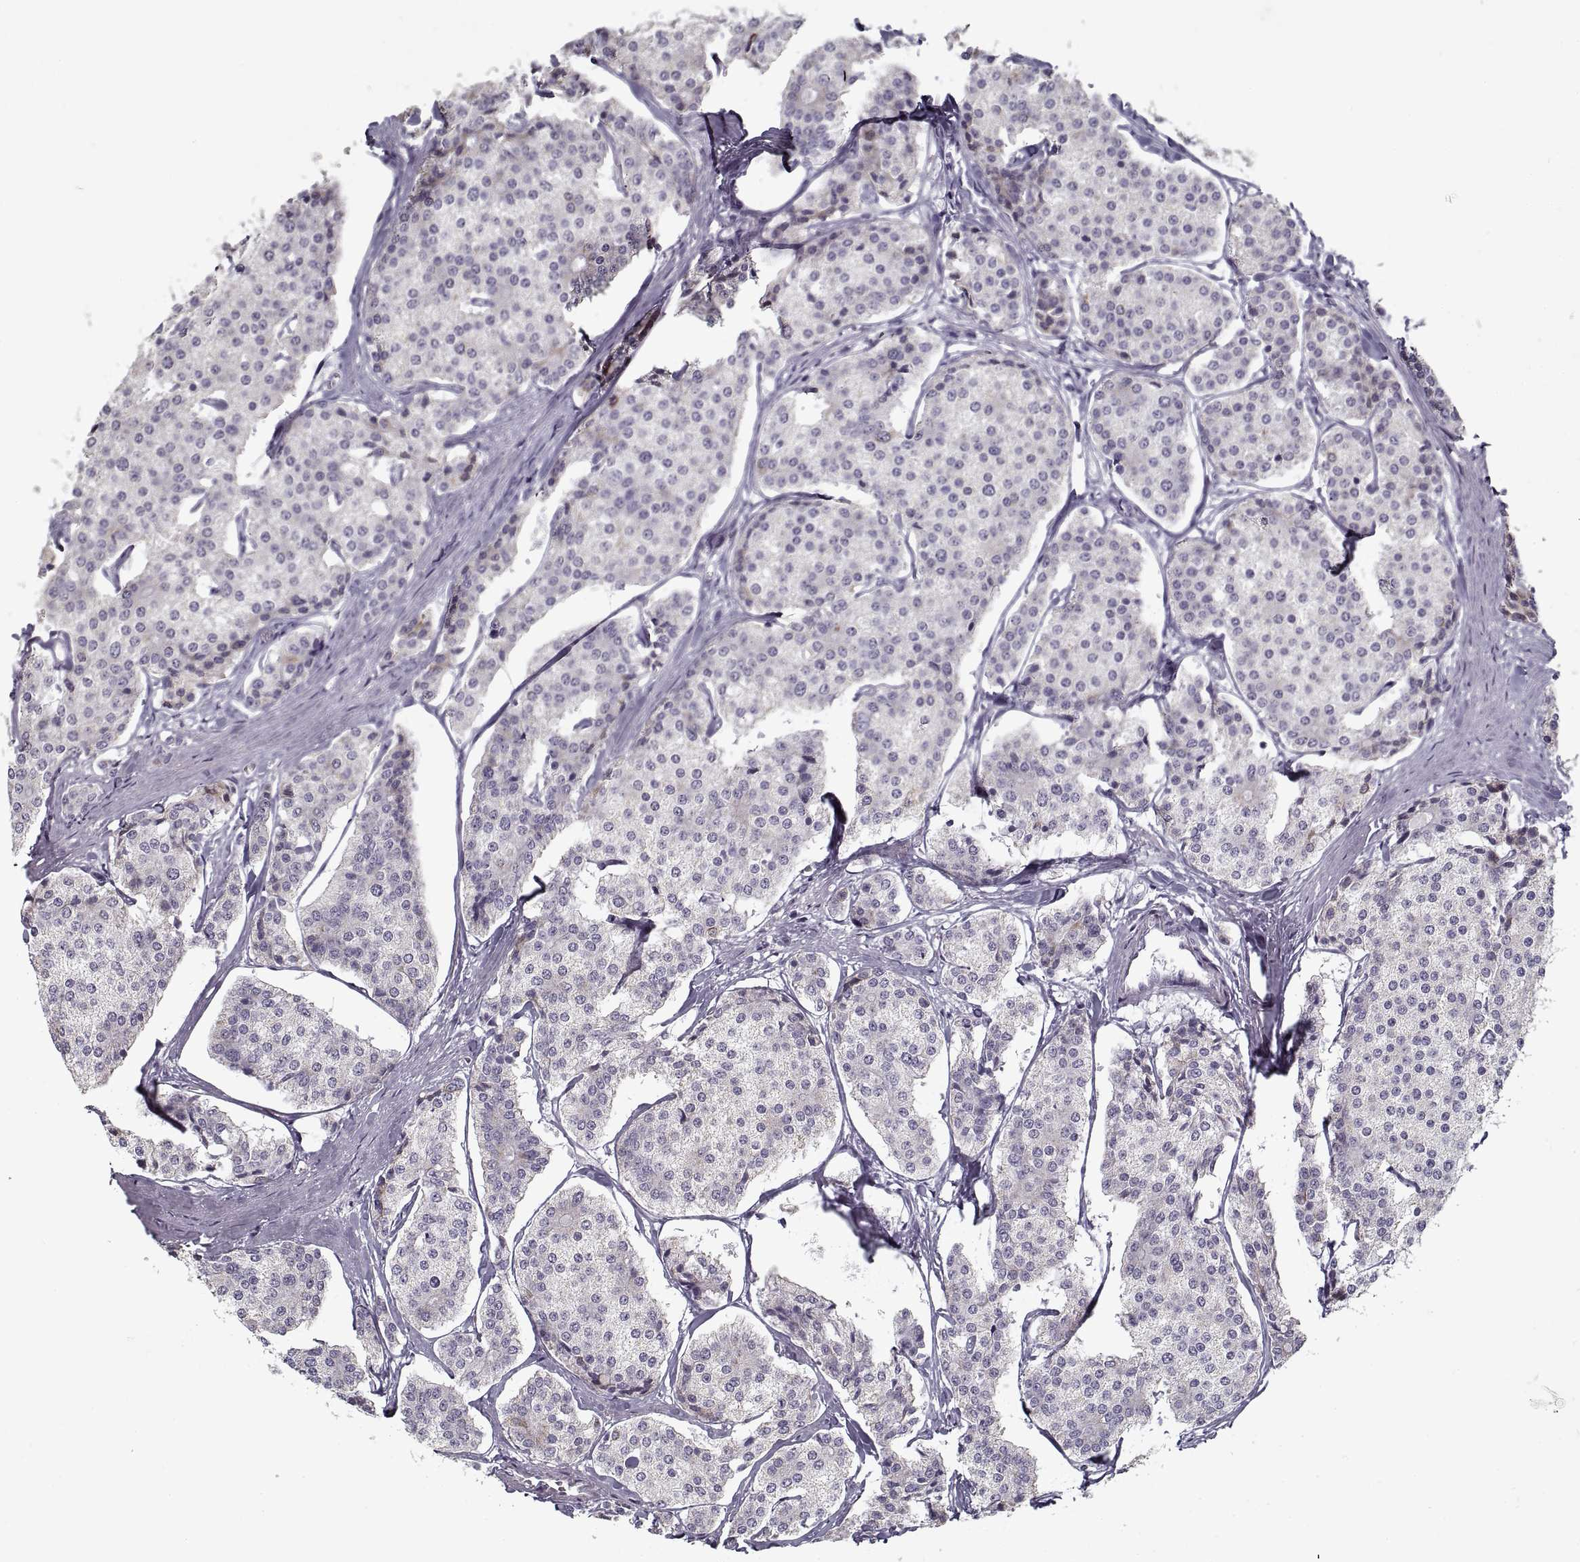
{"staining": {"intensity": "weak", "quantity": "<25%", "location": "cytoplasmic/membranous"}, "tissue": "carcinoid", "cell_type": "Tumor cells", "image_type": "cancer", "snomed": [{"axis": "morphology", "description": "Carcinoid, malignant, NOS"}, {"axis": "topography", "description": "Small intestine"}], "caption": "Carcinoid was stained to show a protein in brown. There is no significant positivity in tumor cells.", "gene": "GAD2", "patient": {"sex": "female", "age": 65}}